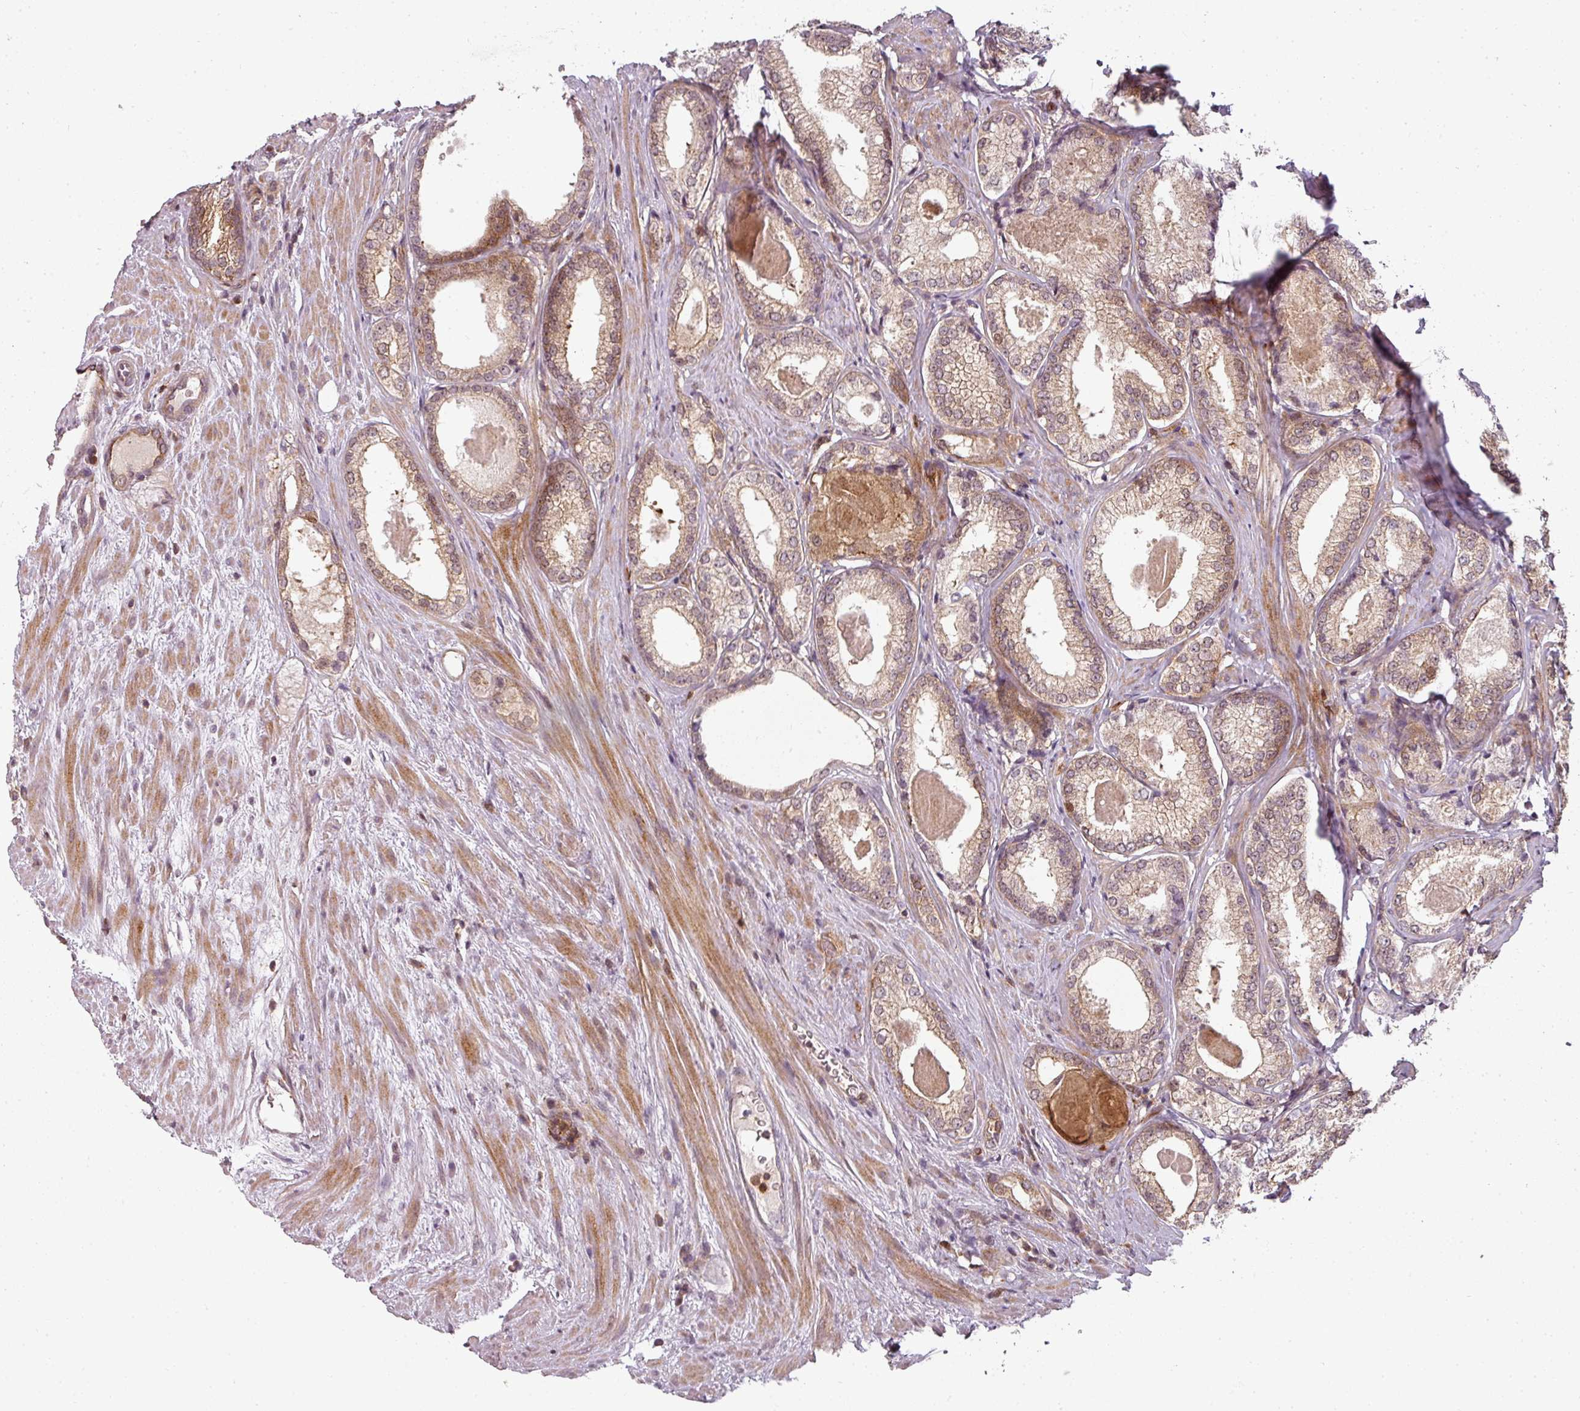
{"staining": {"intensity": "weak", "quantity": "25%-75%", "location": "cytoplasmic/membranous"}, "tissue": "prostate cancer", "cell_type": "Tumor cells", "image_type": "cancer", "snomed": [{"axis": "morphology", "description": "Adenocarcinoma, Low grade"}, {"axis": "topography", "description": "Prostate"}], "caption": "Prostate cancer stained with a brown dye demonstrates weak cytoplasmic/membranous positive positivity in about 25%-75% of tumor cells.", "gene": "CLIC1", "patient": {"sex": "male", "age": 68}}